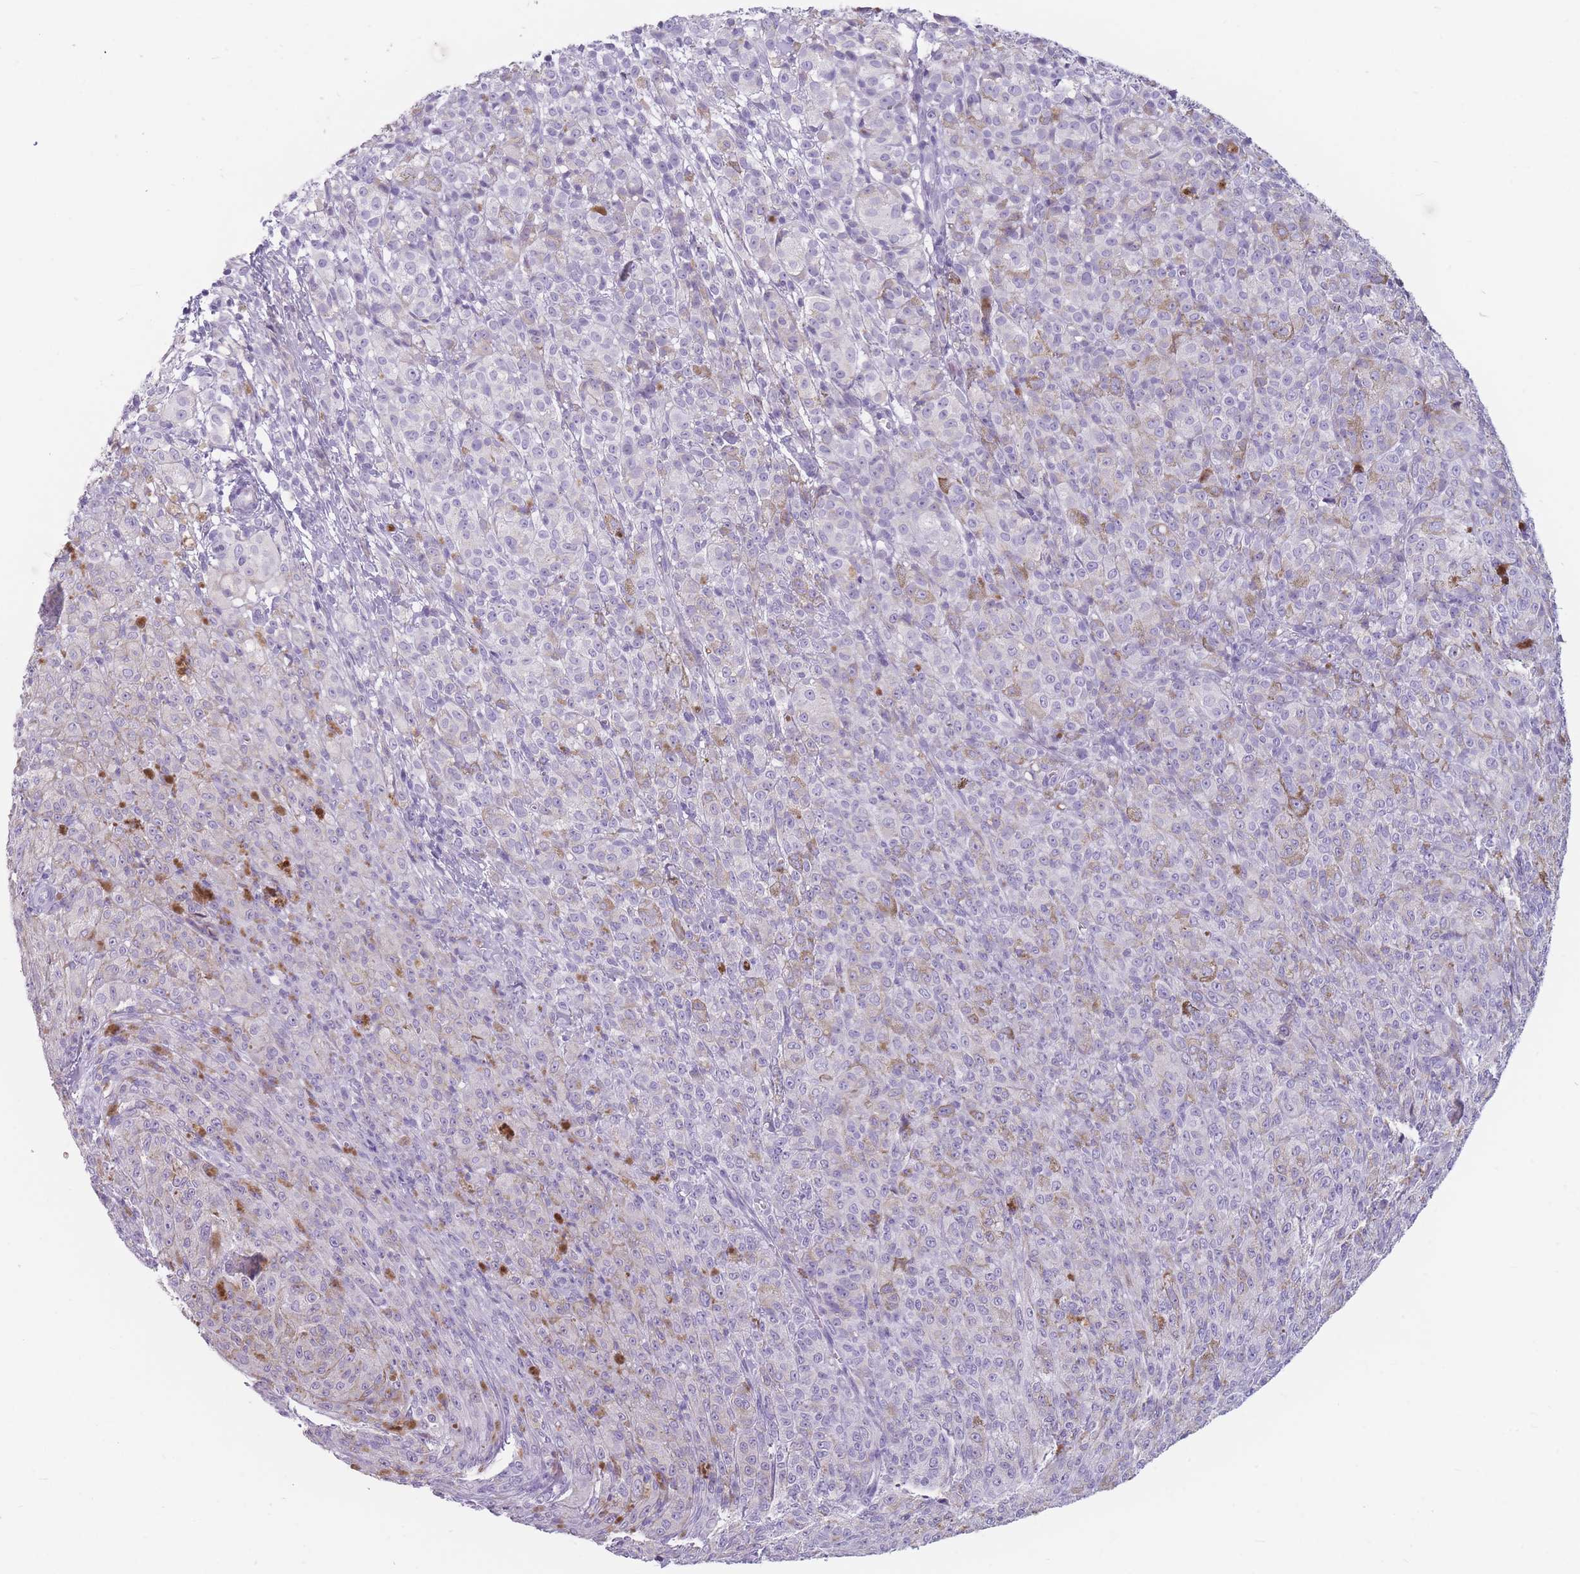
{"staining": {"intensity": "negative", "quantity": "none", "location": "none"}, "tissue": "melanoma", "cell_type": "Tumor cells", "image_type": "cancer", "snomed": [{"axis": "morphology", "description": "Malignant melanoma, NOS"}, {"axis": "topography", "description": "Skin"}], "caption": "Human melanoma stained for a protein using immunohistochemistry demonstrates no positivity in tumor cells.", "gene": "CCNO", "patient": {"sex": "female", "age": 52}}